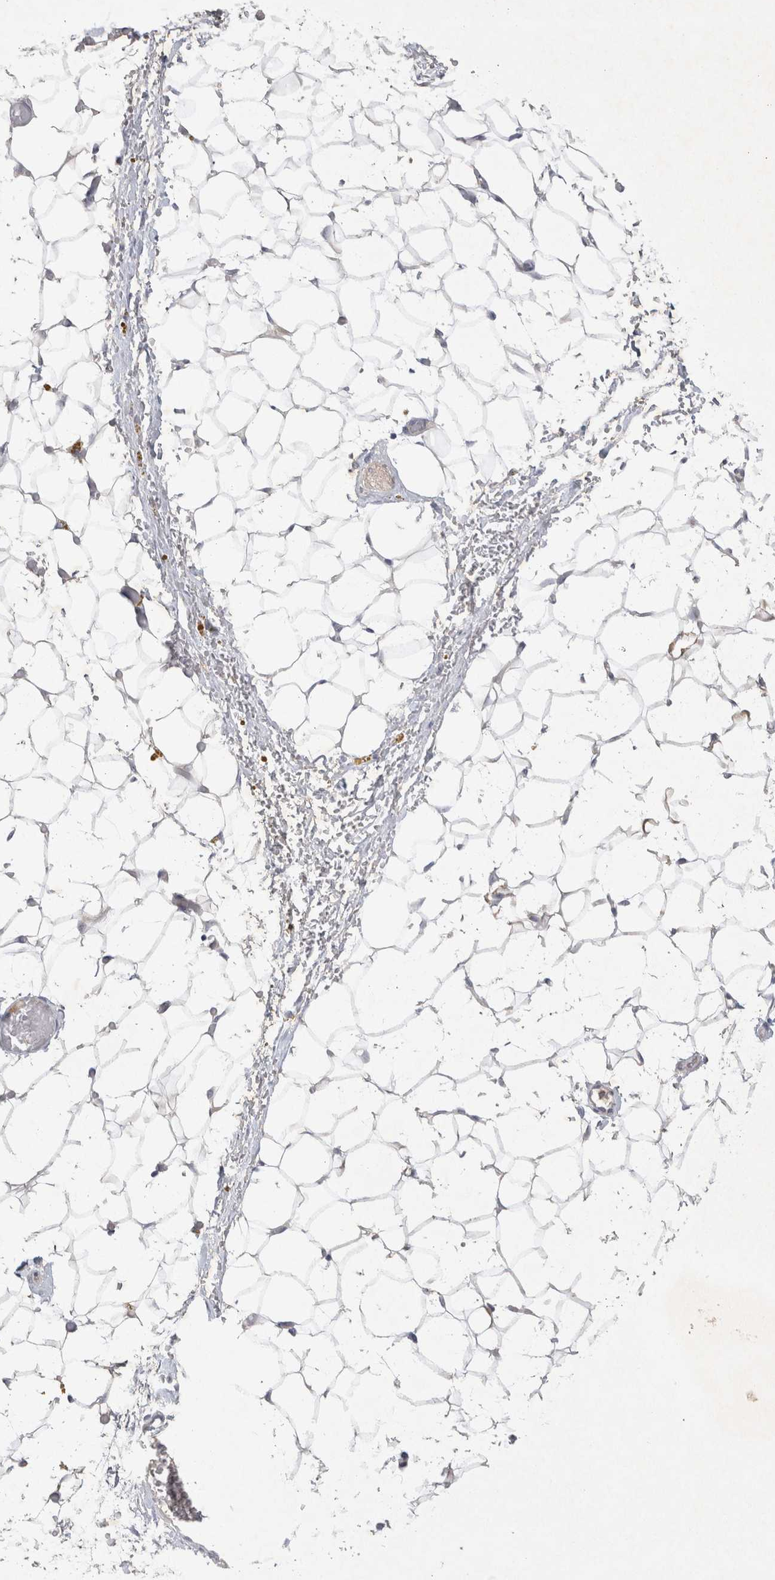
{"staining": {"intensity": "negative", "quantity": "none", "location": "none"}, "tissue": "adipose tissue", "cell_type": "Adipocytes", "image_type": "normal", "snomed": [{"axis": "morphology", "description": "Normal tissue, NOS"}, {"axis": "topography", "description": "Kidney"}, {"axis": "topography", "description": "Peripheral nerve tissue"}], "caption": "This image is of benign adipose tissue stained with IHC to label a protein in brown with the nuclei are counter-stained blue. There is no staining in adipocytes.", "gene": "BZW2", "patient": {"sex": "male", "age": 7}}